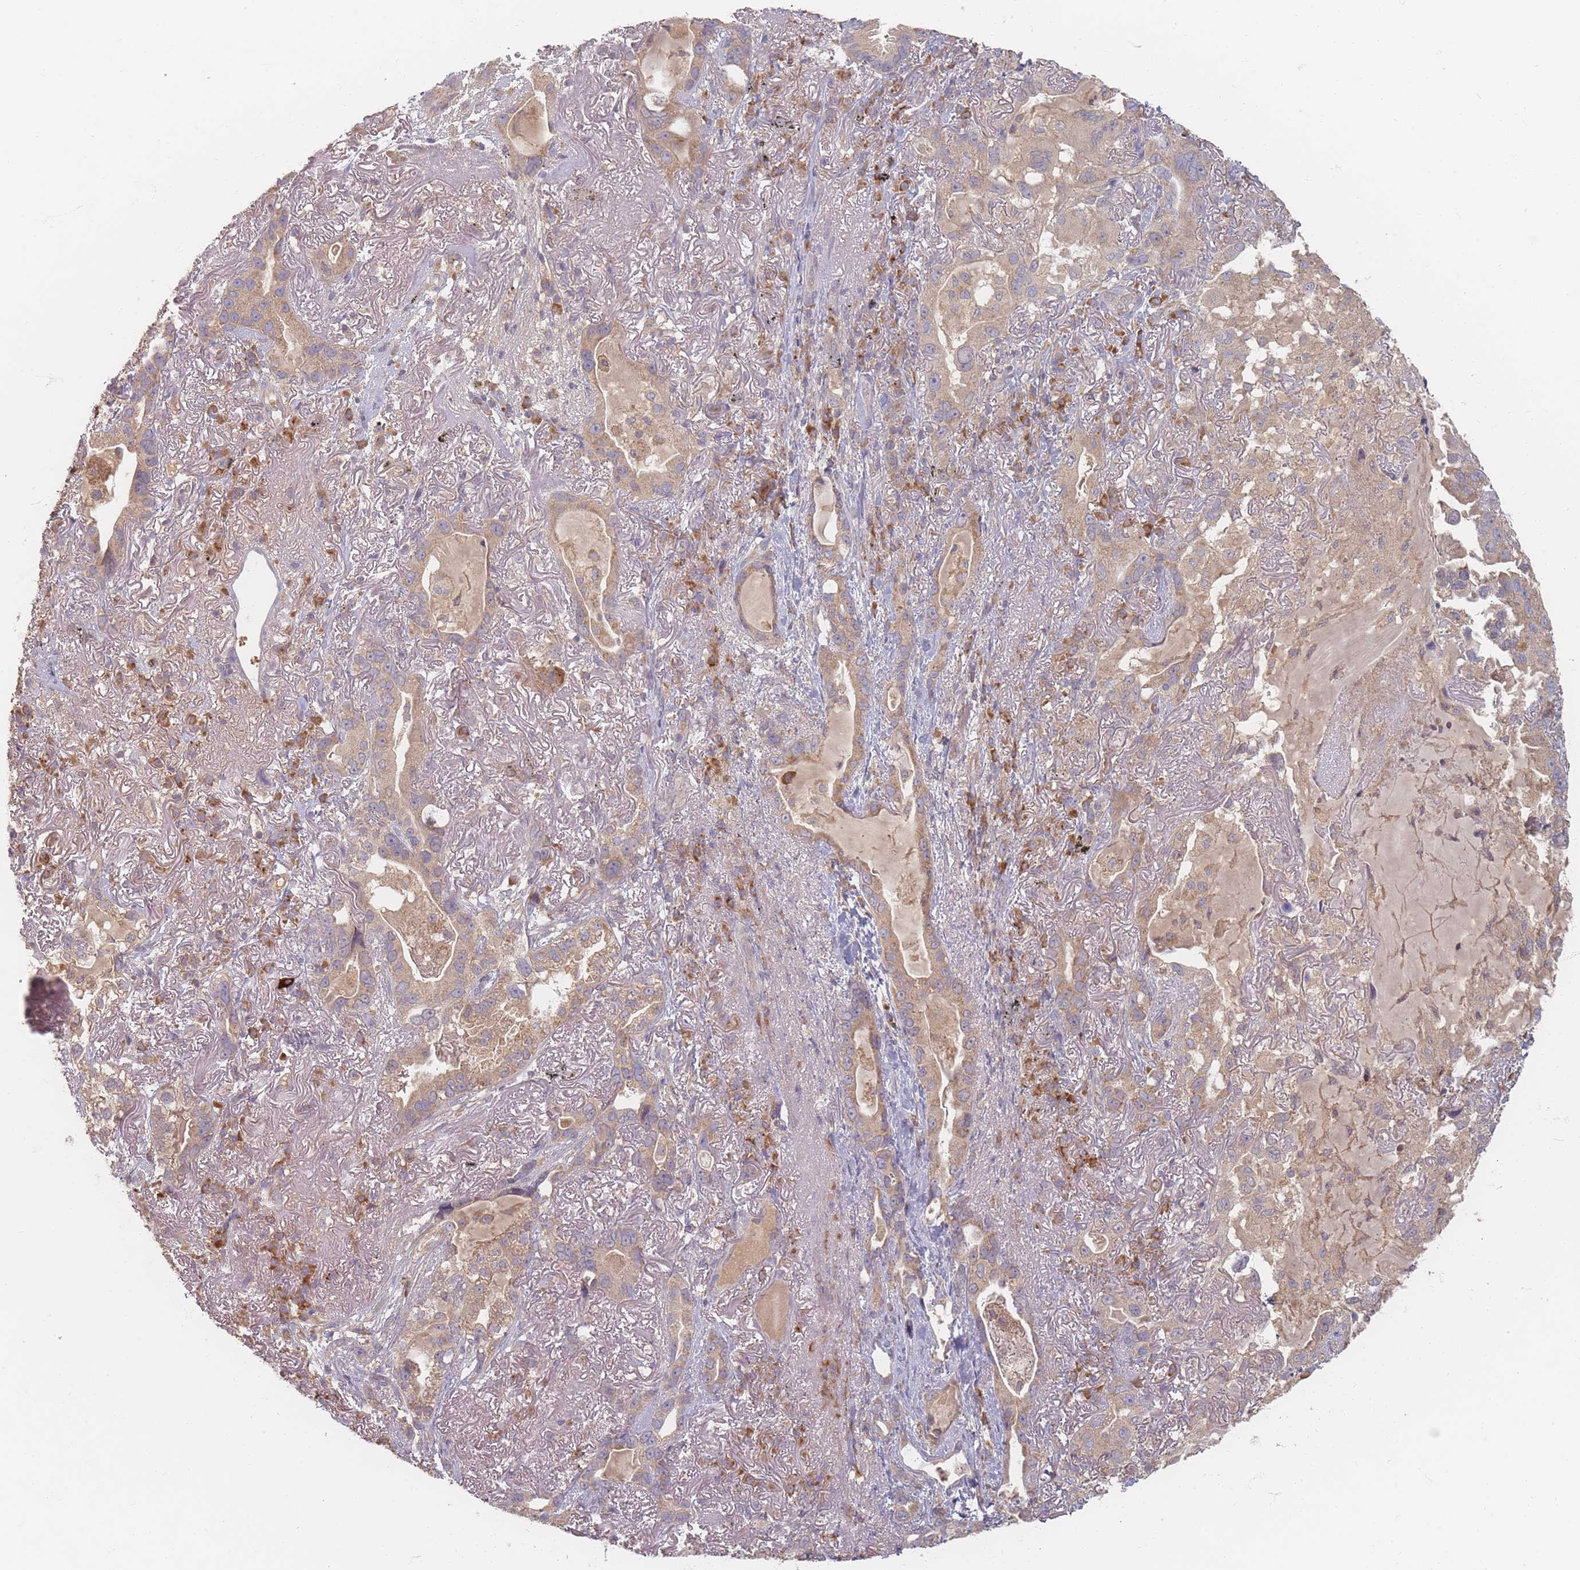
{"staining": {"intensity": "moderate", "quantity": ">75%", "location": "cytoplasmic/membranous"}, "tissue": "lung cancer", "cell_type": "Tumor cells", "image_type": "cancer", "snomed": [{"axis": "morphology", "description": "Adenocarcinoma, NOS"}, {"axis": "topography", "description": "Lung"}], "caption": "Adenocarcinoma (lung) stained with a protein marker shows moderate staining in tumor cells.", "gene": "SLC35F3", "patient": {"sex": "female", "age": 69}}